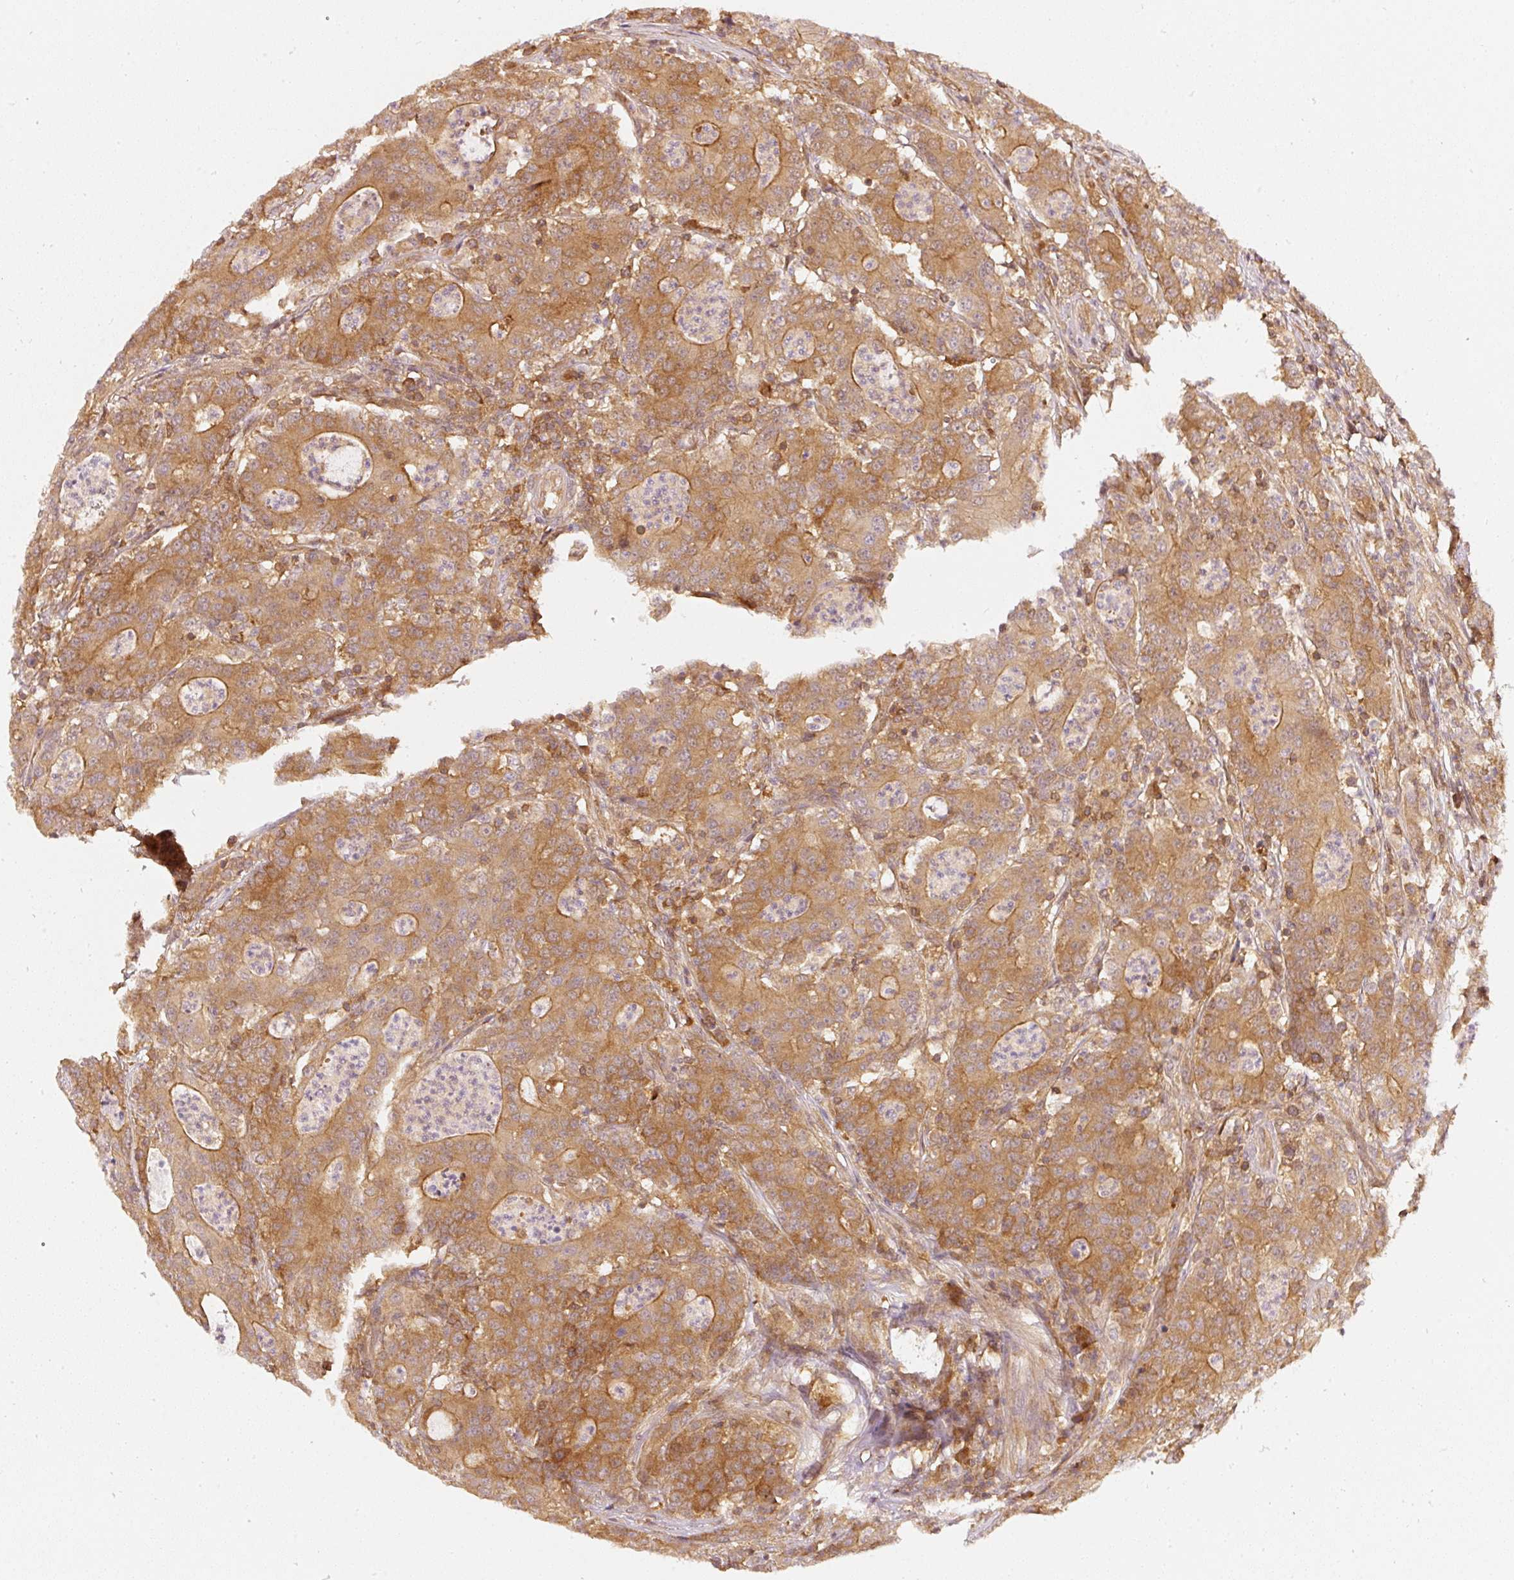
{"staining": {"intensity": "strong", "quantity": ">75%", "location": "cytoplasmic/membranous"}, "tissue": "colorectal cancer", "cell_type": "Tumor cells", "image_type": "cancer", "snomed": [{"axis": "morphology", "description": "Adenocarcinoma, NOS"}, {"axis": "topography", "description": "Colon"}], "caption": "Protein analysis of colorectal cancer tissue demonstrates strong cytoplasmic/membranous staining in approximately >75% of tumor cells. The staining was performed using DAB (3,3'-diaminobenzidine) to visualize the protein expression in brown, while the nuclei were stained in blue with hematoxylin (Magnification: 20x).", "gene": "ASMTL", "patient": {"sex": "male", "age": 83}}